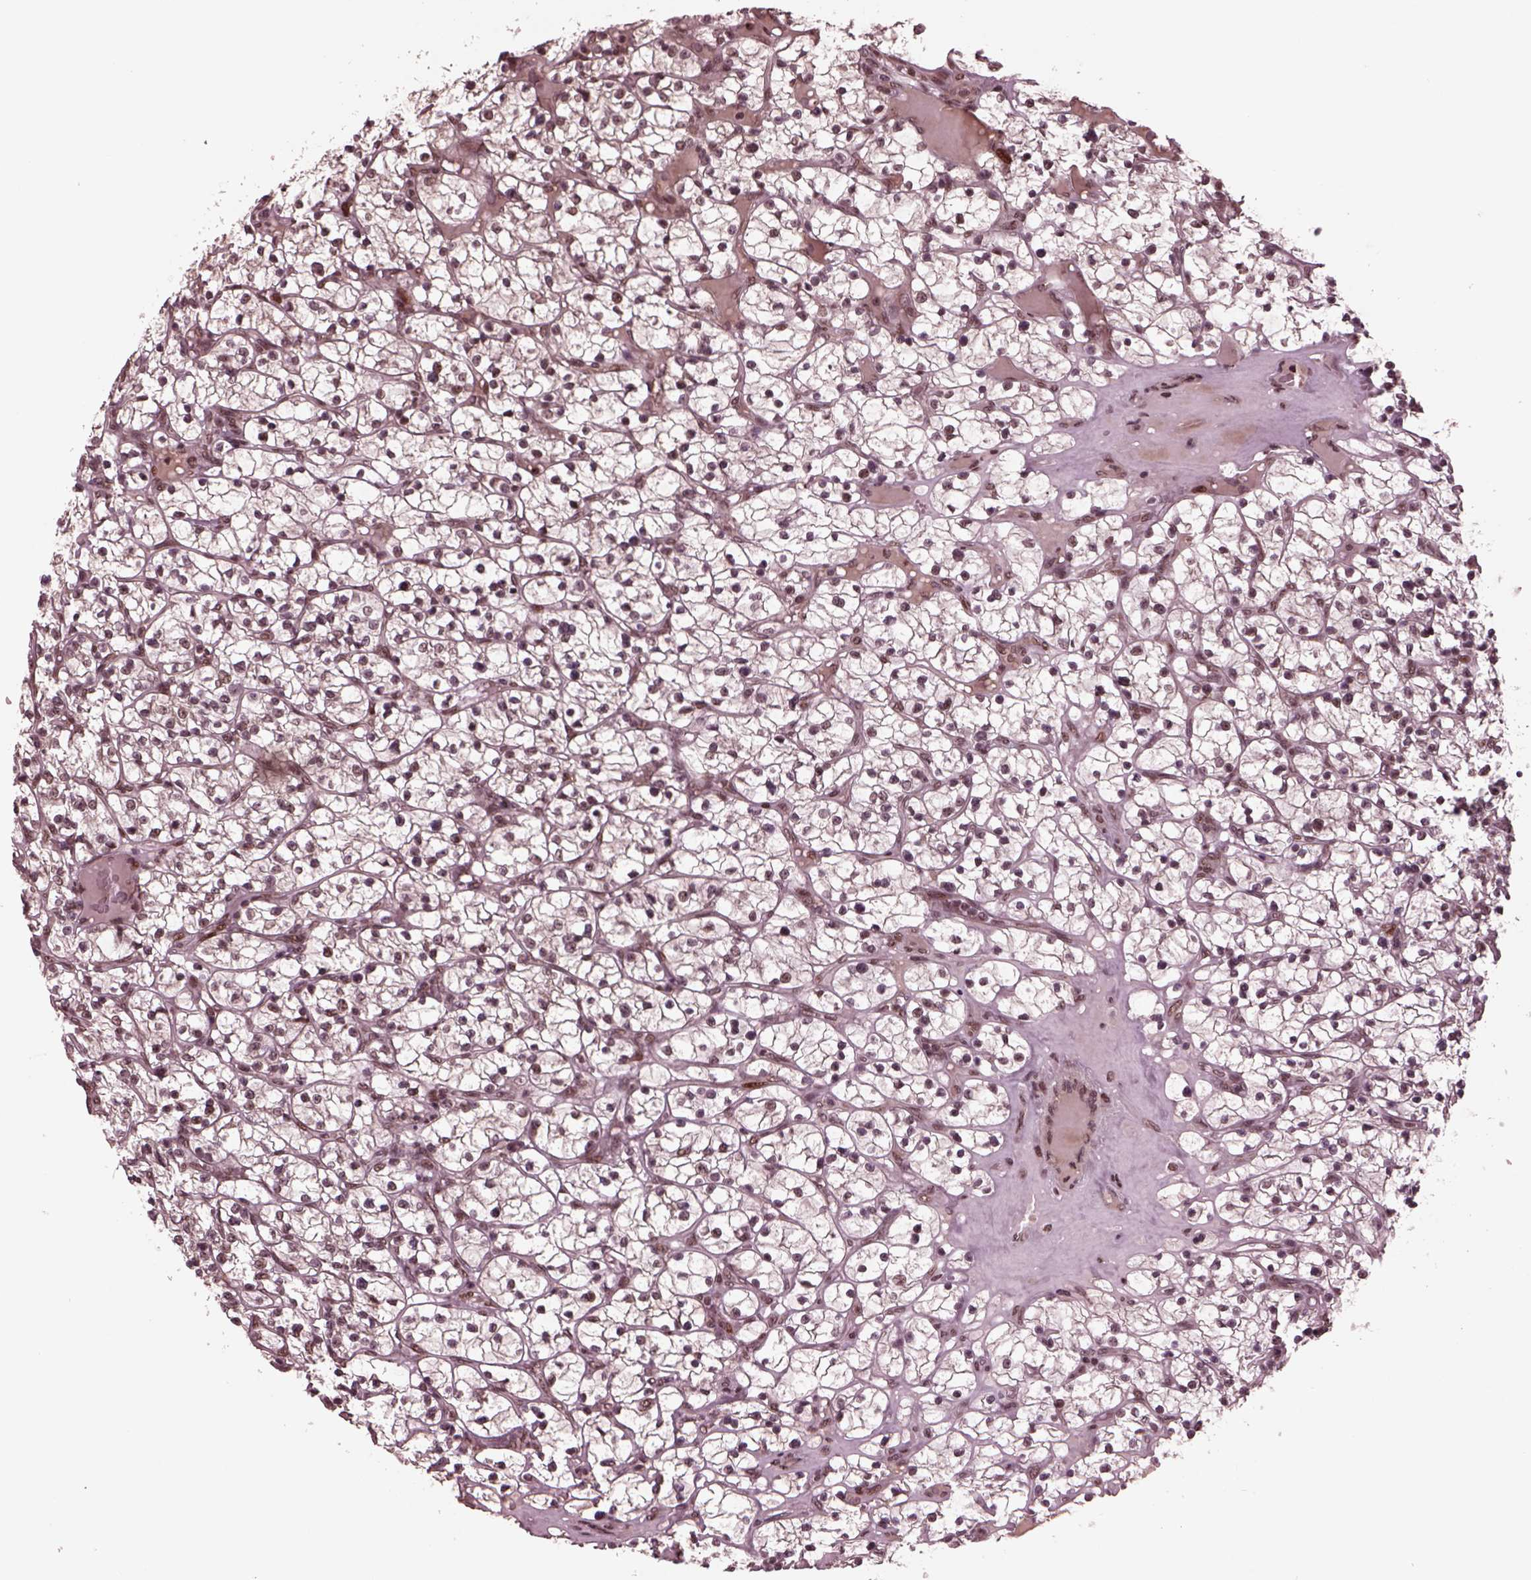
{"staining": {"intensity": "weak", "quantity": "<25%", "location": "nuclear"}, "tissue": "renal cancer", "cell_type": "Tumor cells", "image_type": "cancer", "snomed": [{"axis": "morphology", "description": "Adenocarcinoma, NOS"}, {"axis": "topography", "description": "Kidney"}], "caption": "An image of renal cancer stained for a protein reveals no brown staining in tumor cells.", "gene": "NAP1L5", "patient": {"sex": "female", "age": 64}}